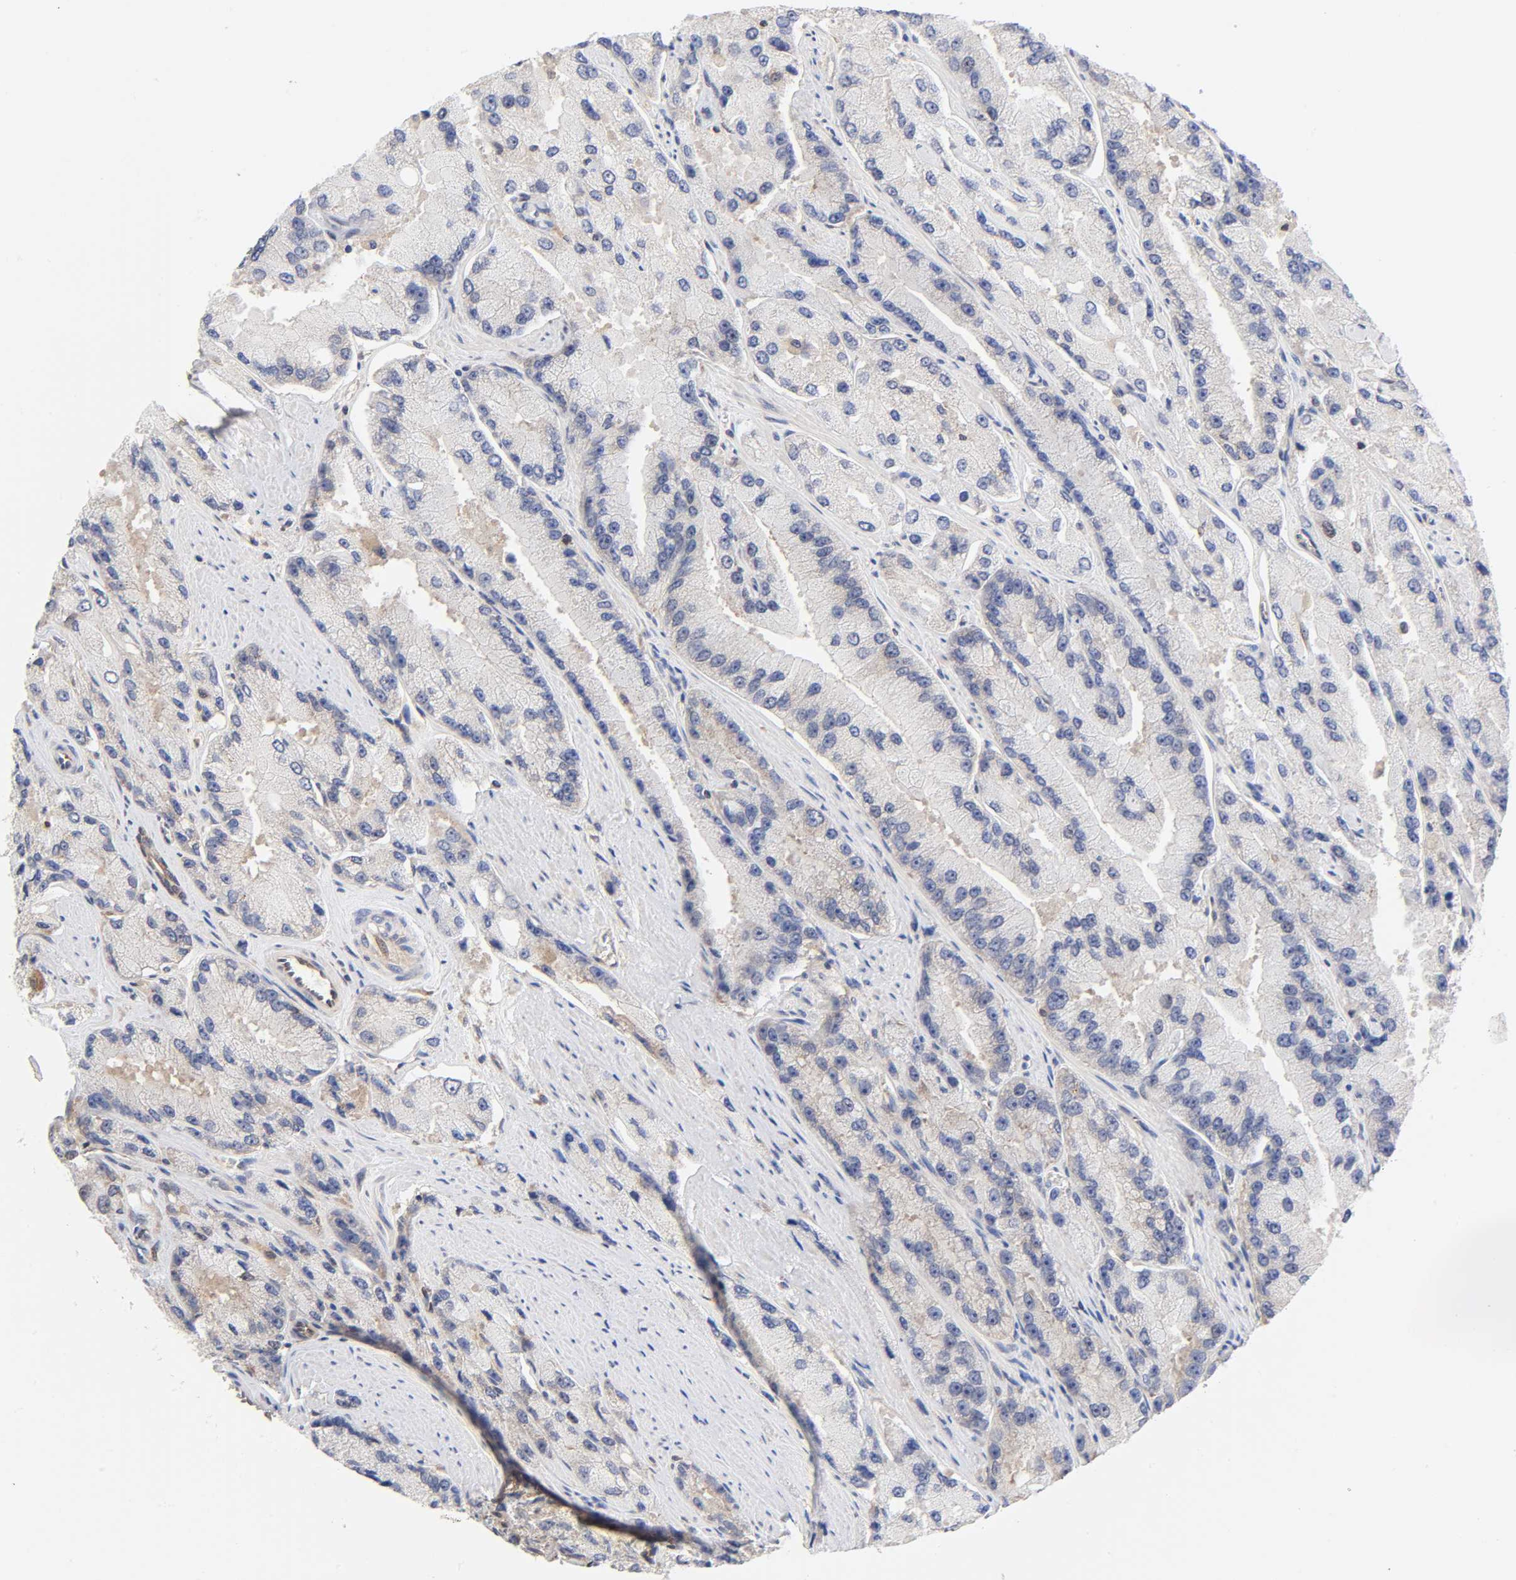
{"staining": {"intensity": "negative", "quantity": "none", "location": "none"}, "tissue": "prostate cancer", "cell_type": "Tumor cells", "image_type": "cancer", "snomed": [{"axis": "morphology", "description": "Adenocarcinoma, High grade"}, {"axis": "topography", "description": "Prostate"}], "caption": "An image of human prostate high-grade adenocarcinoma is negative for staining in tumor cells.", "gene": "PAFAH1B1", "patient": {"sex": "male", "age": 58}}